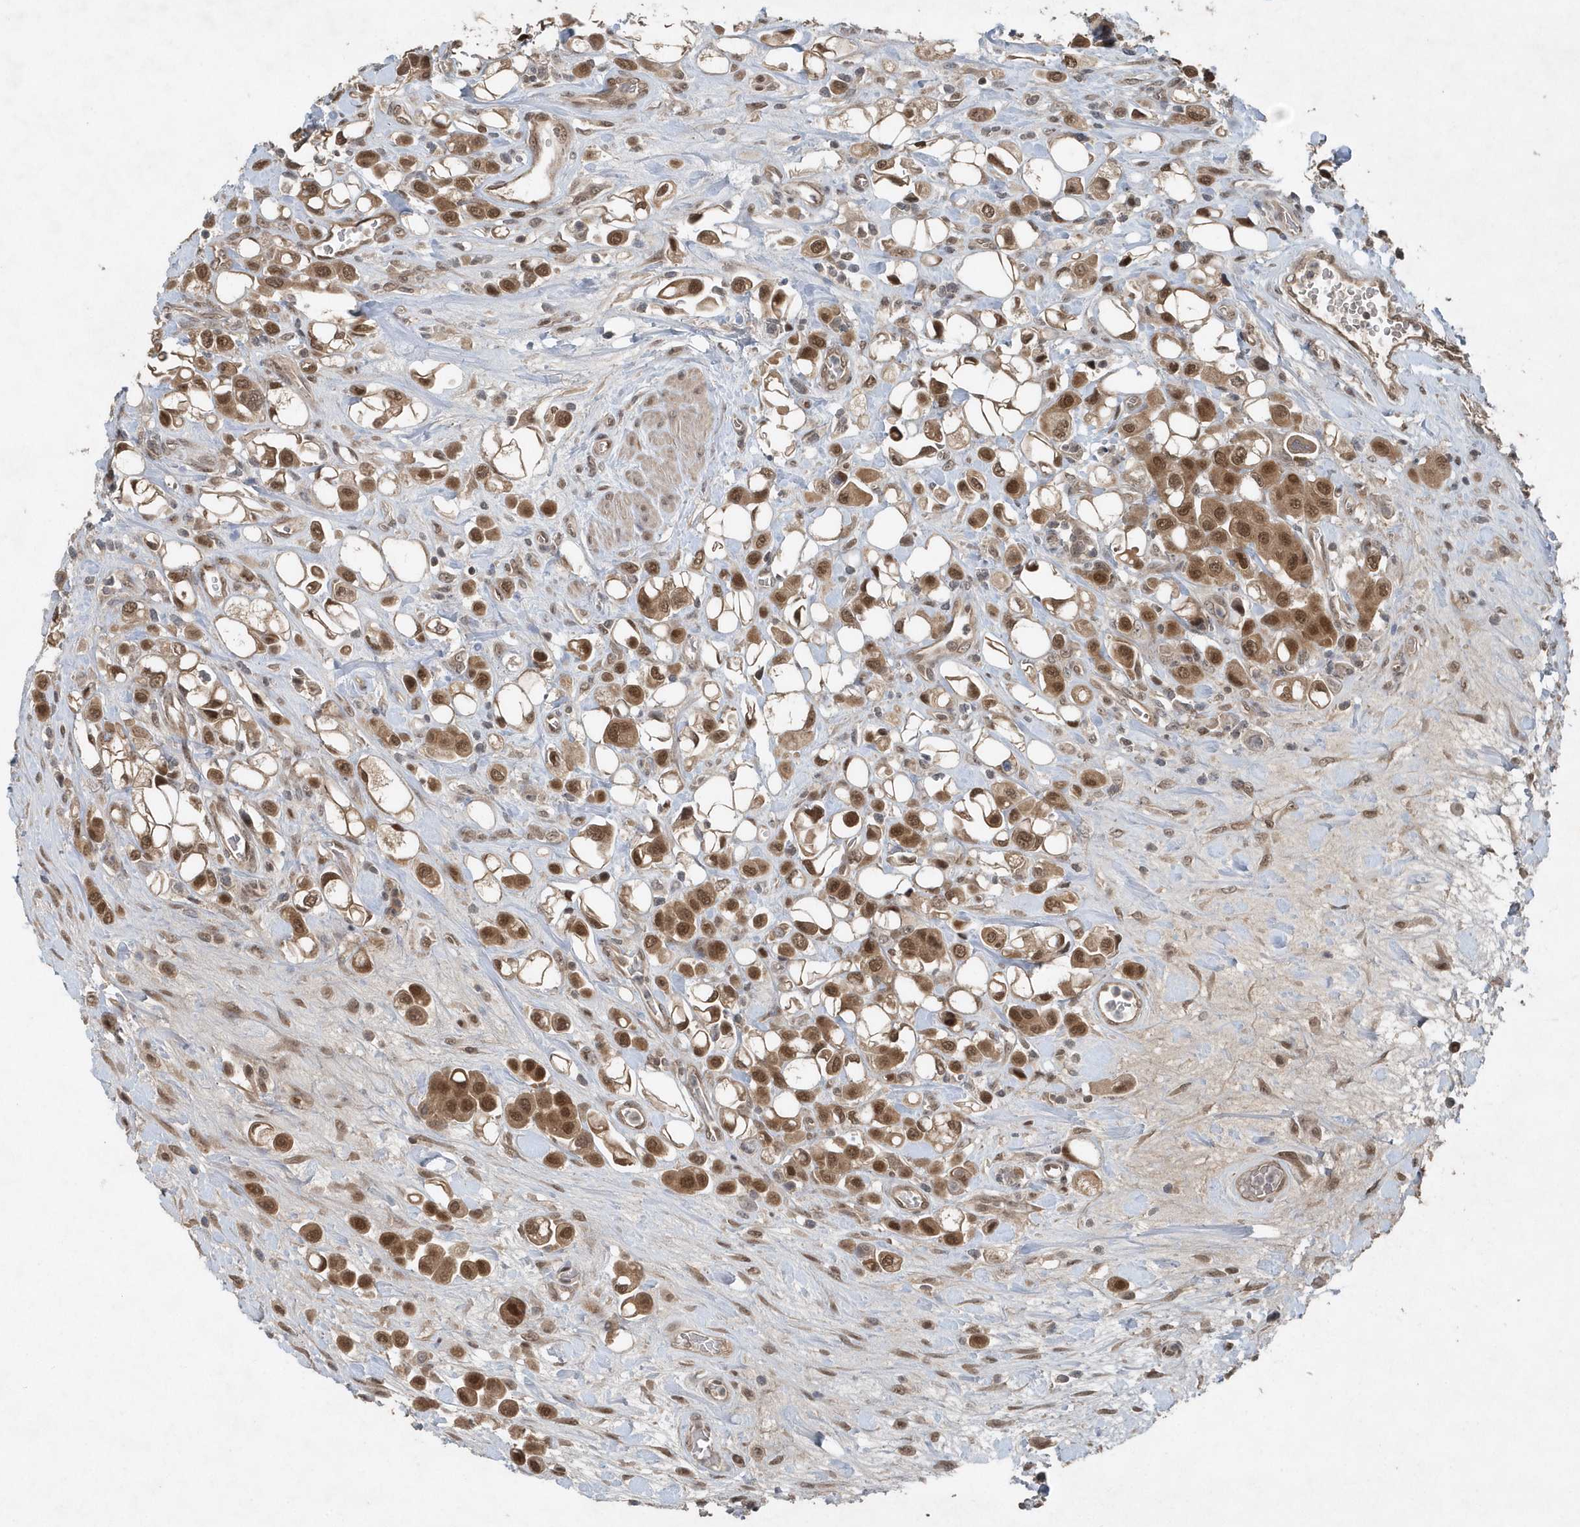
{"staining": {"intensity": "moderate", "quantity": ">75%", "location": "cytoplasmic/membranous,nuclear"}, "tissue": "urothelial cancer", "cell_type": "Tumor cells", "image_type": "cancer", "snomed": [{"axis": "morphology", "description": "Urothelial carcinoma, High grade"}, {"axis": "topography", "description": "Urinary bladder"}], "caption": "Protein expression analysis of human urothelial cancer reveals moderate cytoplasmic/membranous and nuclear positivity in about >75% of tumor cells. The protein of interest is stained brown, and the nuclei are stained in blue (DAB (3,3'-diaminobenzidine) IHC with brightfield microscopy, high magnification).", "gene": "QTRT2", "patient": {"sex": "male", "age": 50}}